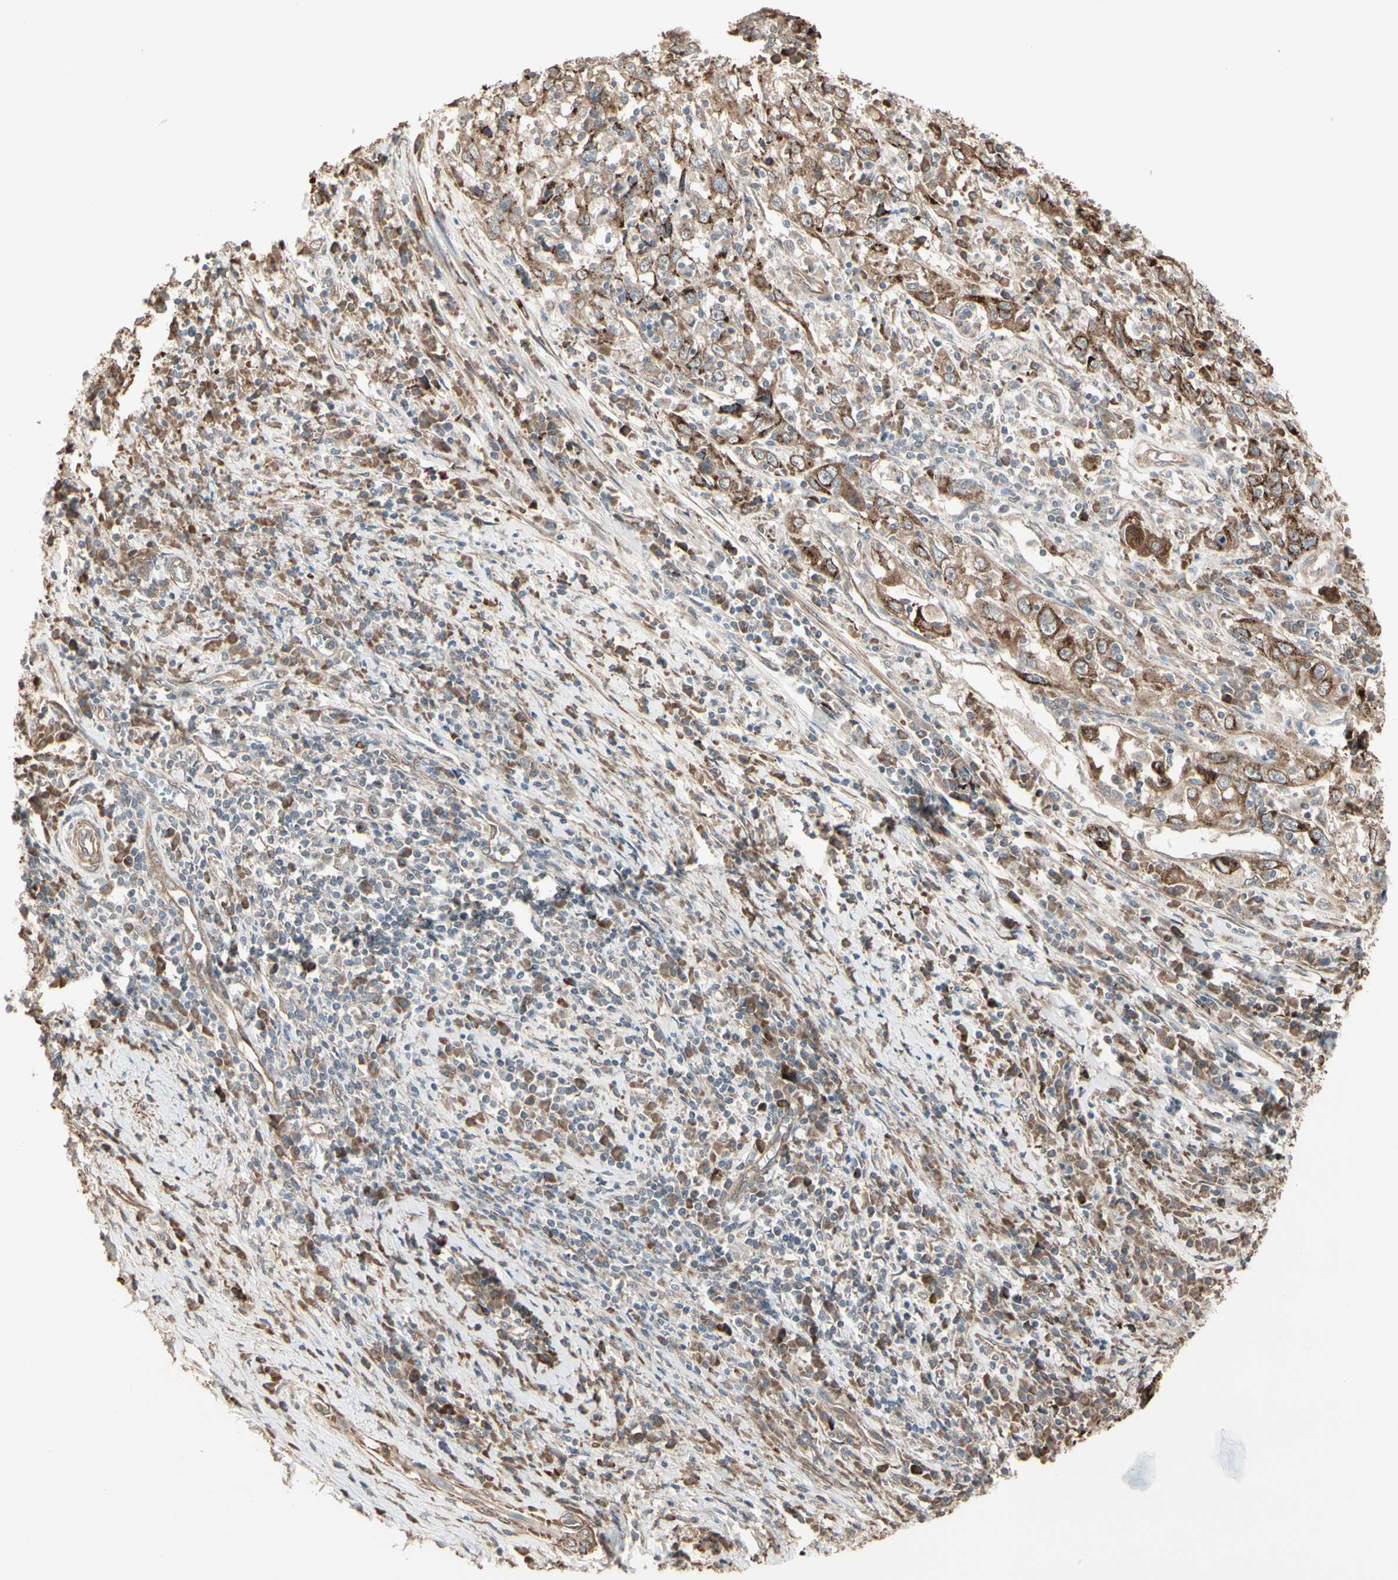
{"staining": {"intensity": "moderate", "quantity": ">75%", "location": "cytoplasmic/membranous"}, "tissue": "cervical cancer", "cell_type": "Tumor cells", "image_type": "cancer", "snomed": [{"axis": "morphology", "description": "Squamous cell carcinoma, NOS"}, {"axis": "topography", "description": "Cervix"}], "caption": "High-power microscopy captured an immunohistochemistry image of squamous cell carcinoma (cervical), revealing moderate cytoplasmic/membranous expression in about >75% of tumor cells.", "gene": "GALNT3", "patient": {"sex": "female", "age": 46}}